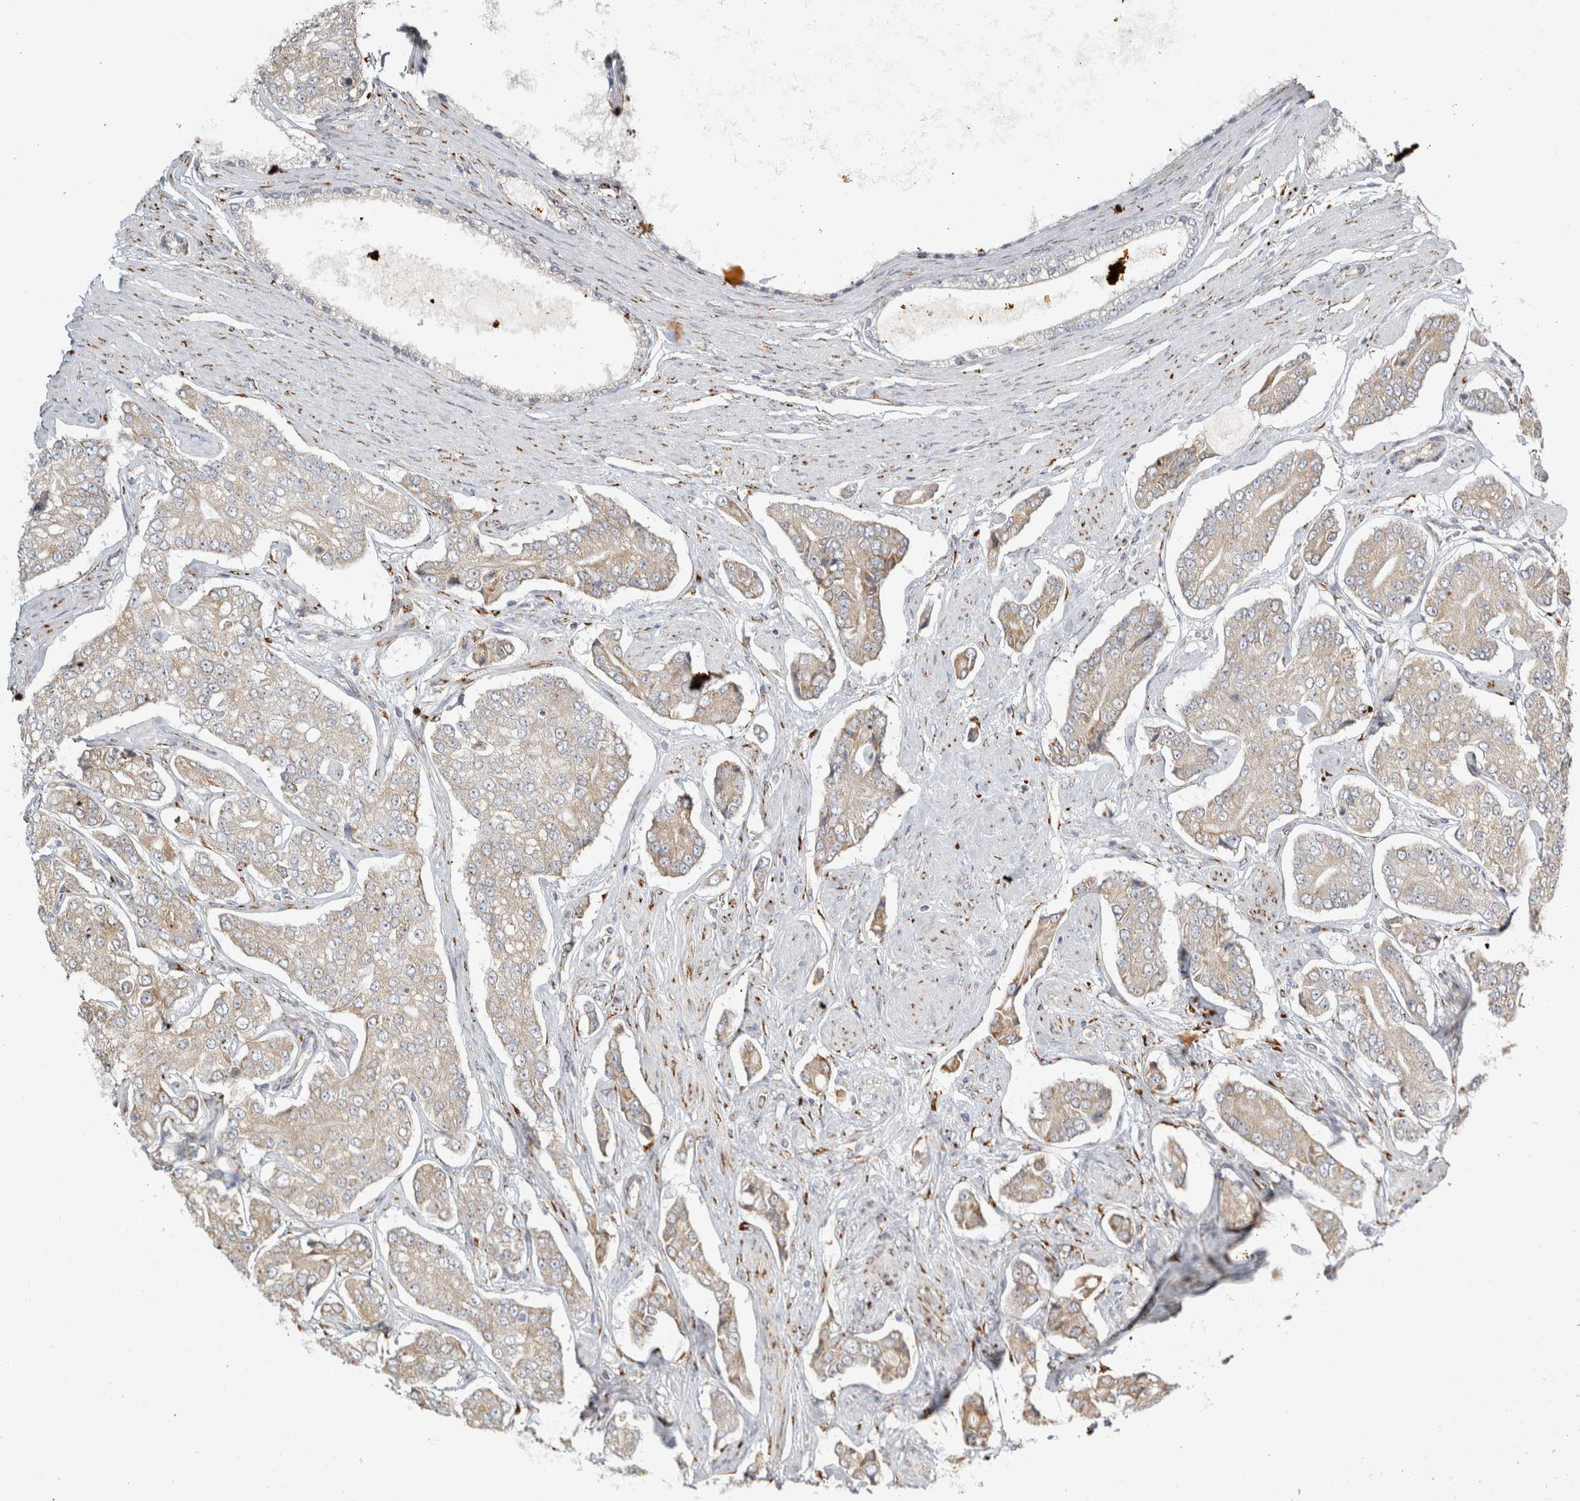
{"staining": {"intensity": "weak", "quantity": ">75%", "location": "cytoplasmic/membranous"}, "tissue": "prostate cancer", "cell_type": "Tumor cells", "image_type": "cancer", "snomed": [{"axis": "morphology", "description": "Adenocarcinoma, High grade"}, {"axis": "topography", "description": "Prostate"}], "caption": "Protein expression analysis of human prostate cancer (adenocarcinoma (high-grade)) reveals weak cytoplasmic/membranous staining in approximately >75% of tumor cells. (Brightfield microscopy of DAB IHC at high magnification).", "gene": "OSTN", "patient": {"sex": "male", "age": 71}}